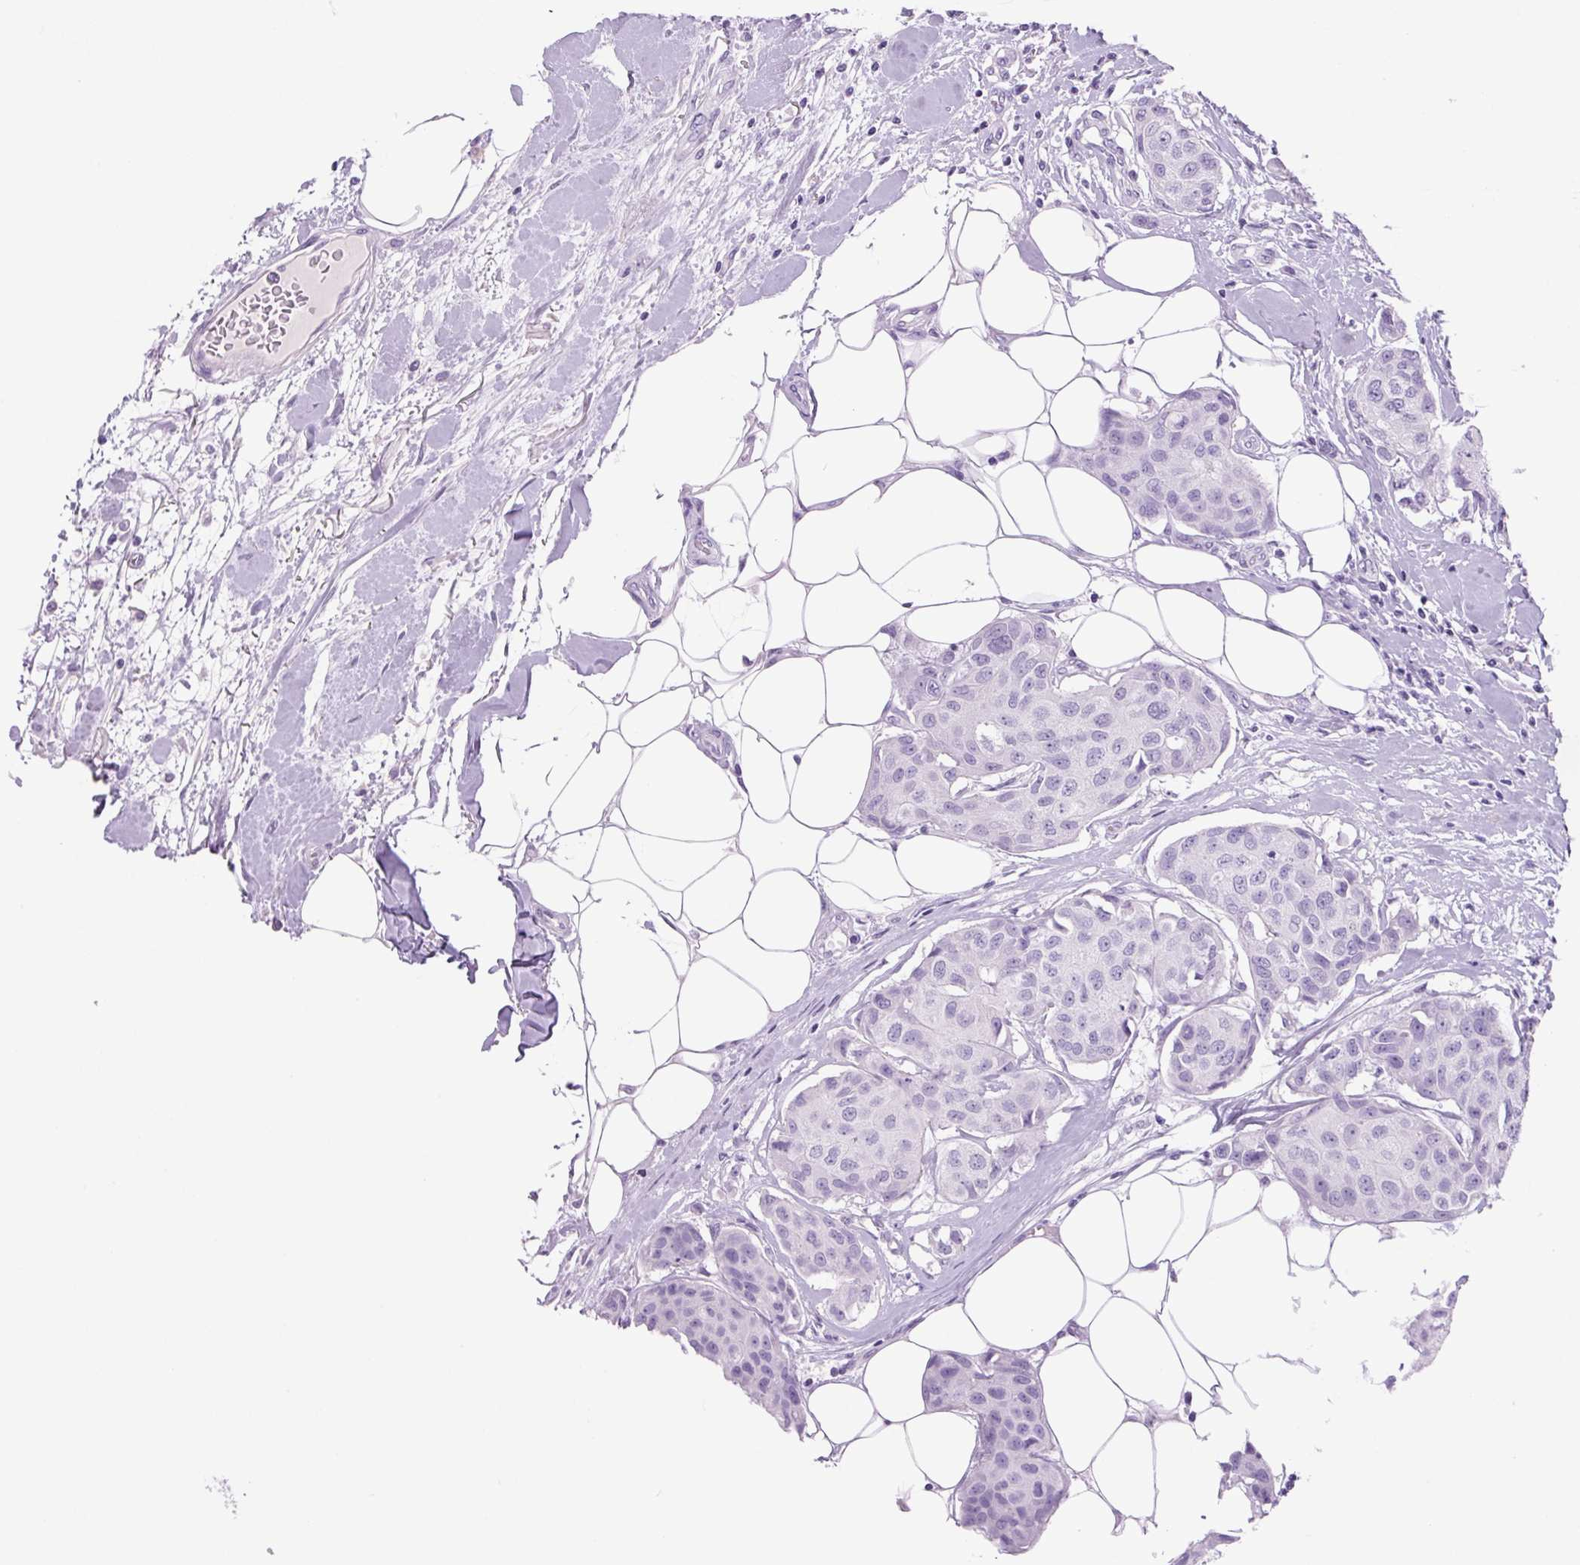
{"staining": {"intensity": "negative", "quantity": "none", "location": "none"}, "tissue": "breast cancer", "cell_type": "Tumor cells", "image_type": "cancer", "snomed": [{"axis": "morphology", "description": "Duct carcinoma"}, {"axis": "topography", "description": "Breast"}, {"axis": "topography", "description": "Lymph node"}], "caption": "Tumor cells are negative for brown protein staining in invasive ductal carcinoma (breast). (Brightfield microscopy of DAB IHC at high magnification).", "gene": "PRRT1", "patient": {"sex": "female", "age": 80}}